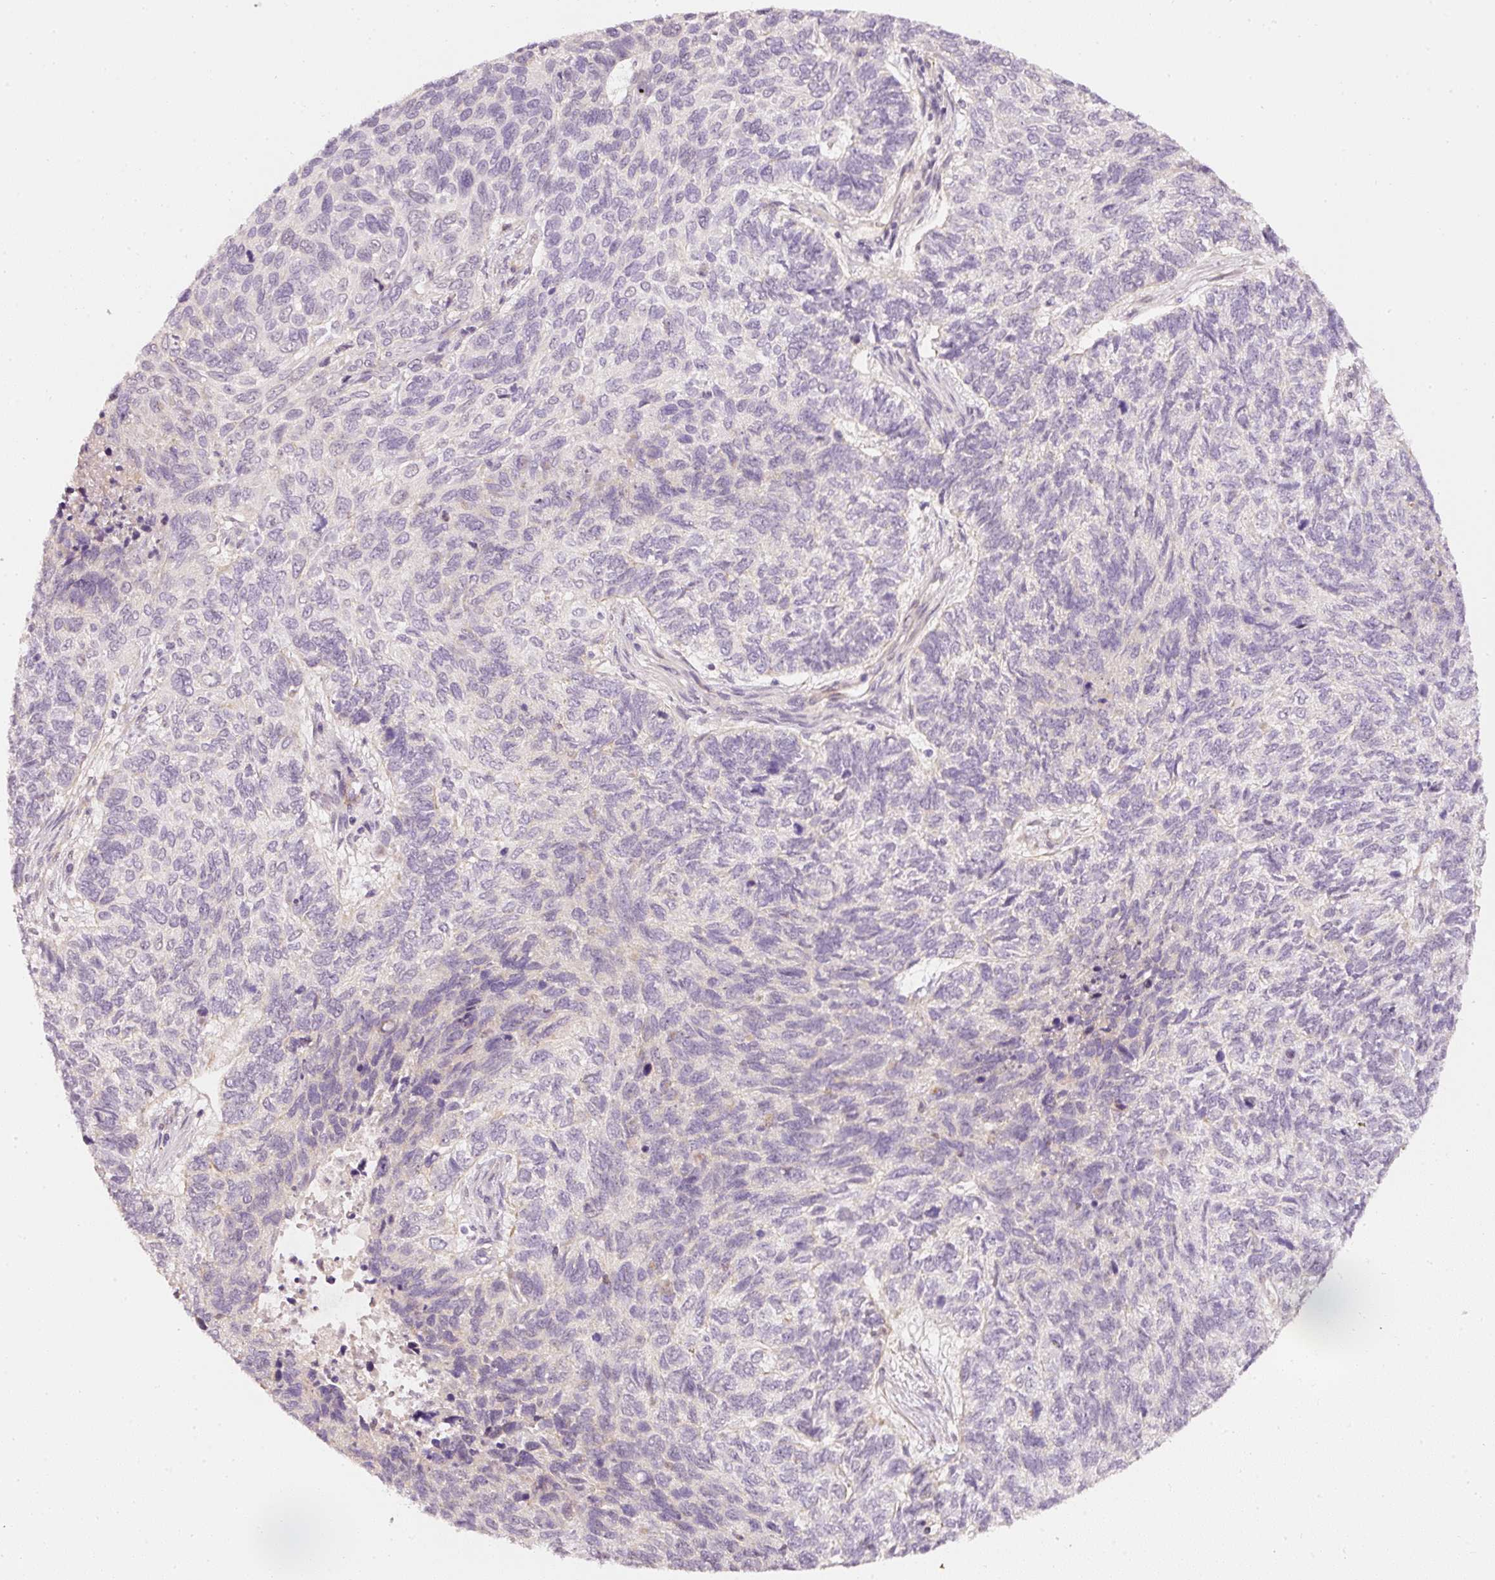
{"staining": {"intensity": "negative", "quantity": "none", "location": "none"}, "tissue": "skin cancer", "cell_type": "Tumor cells", "image_type": "cancer", "snomed": [{"axis": "morphology", "description": "Basal cell carcinoma"}, {"axis": "topography", "description": "Skin"}], "caption": "Tumor cells are negative for brown protein staining in skin basal cell carcinoma.", "gene": "TOGARAM1", "patient": {"sex": "female", "age": 65}}